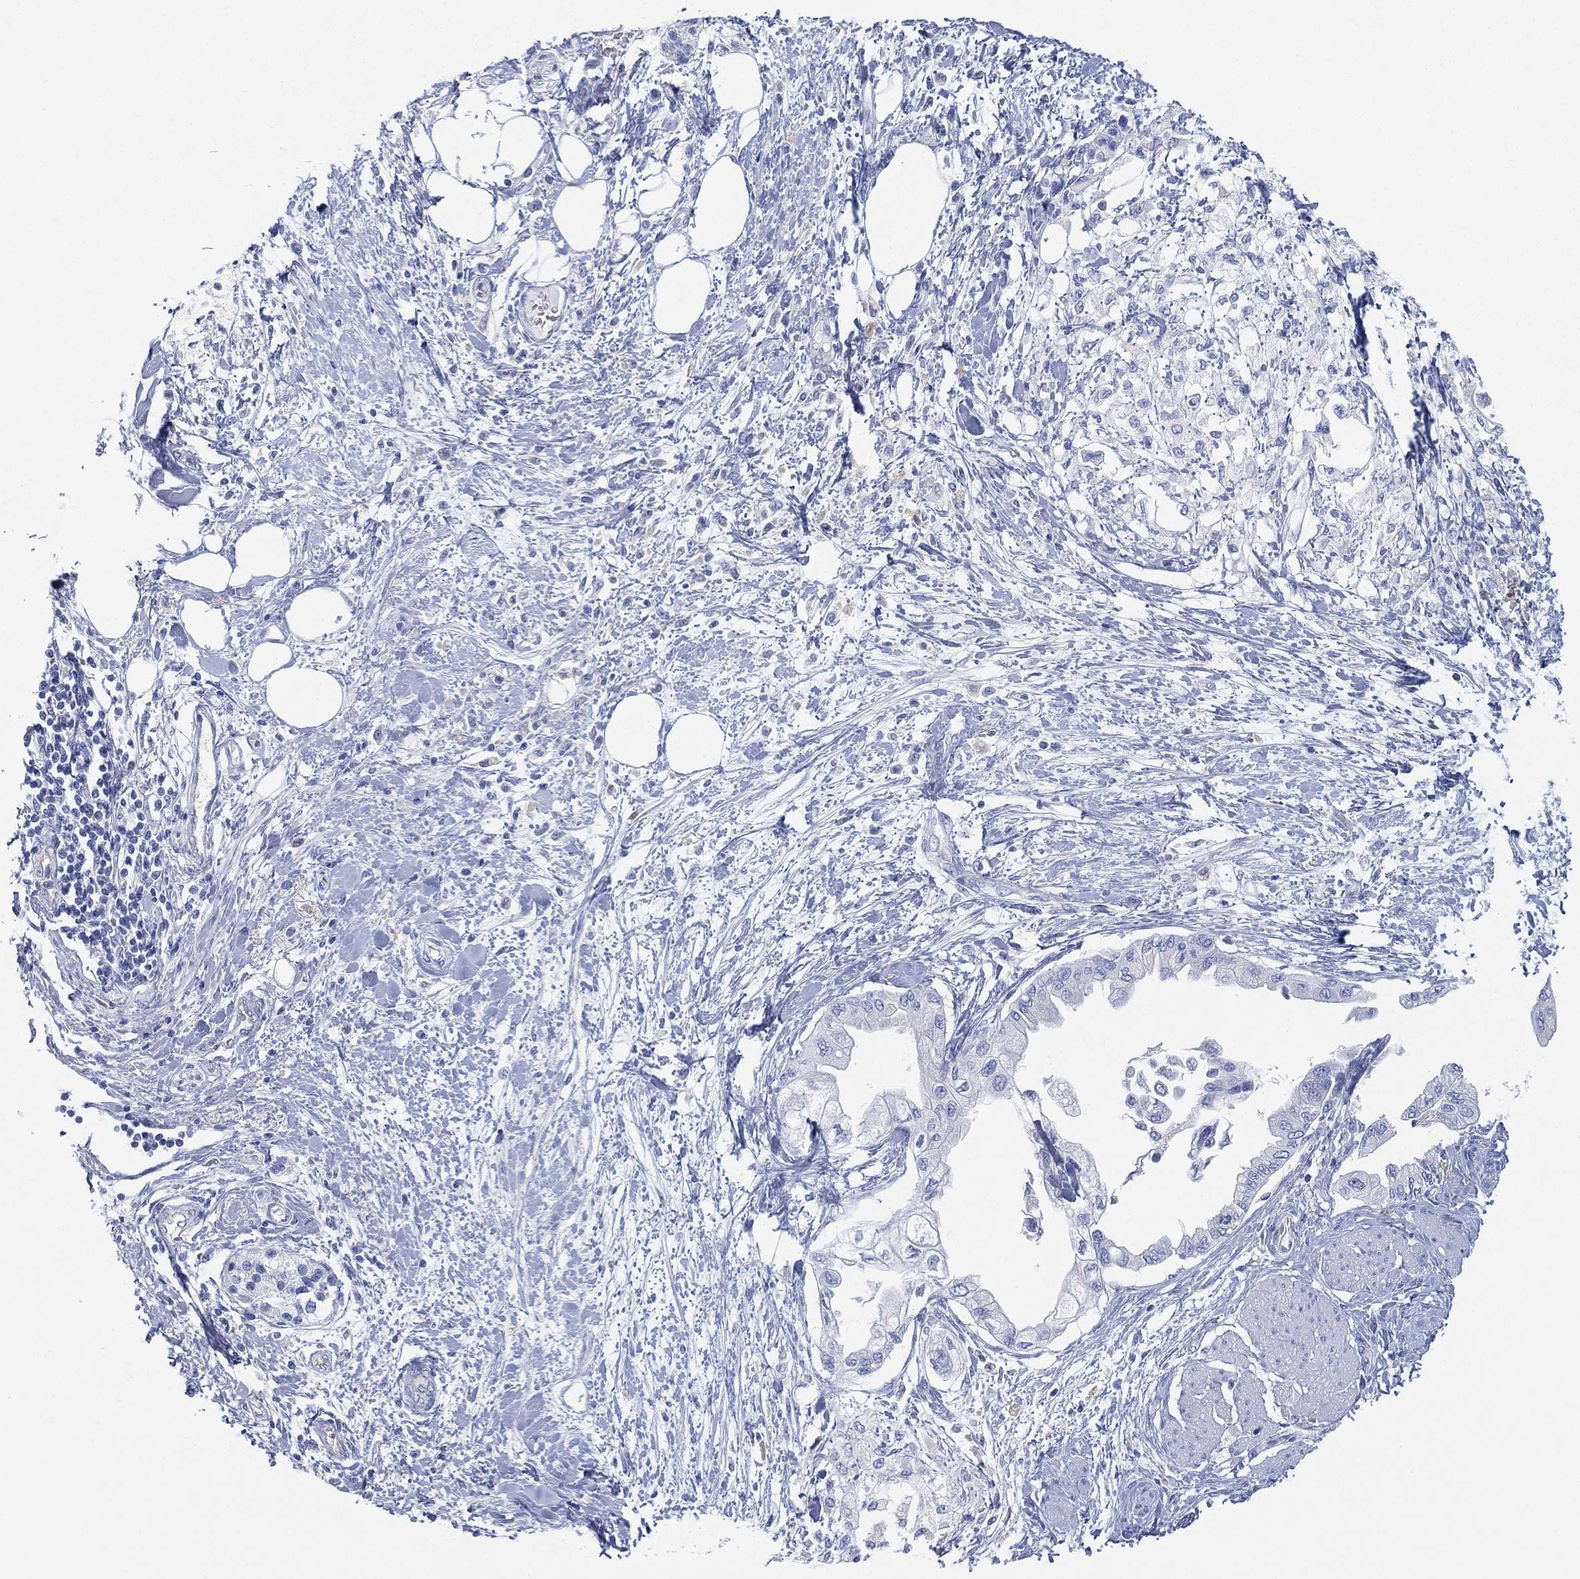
{"staining": {"intensity": "negative", "quantity": "none", "location": "none"}, "tissue": "pancreatic cancer", "cell_type": "Tumor cells", "image_type": "cancer", "snomed": [{"axis": "morphology", "description": "Normal tissue, NOS"}, {"axis": "morphology", "description": "Adenocarcinoma, NOS"}, {"axis": "topography", "description": "Pancreas"}, {"axis": "topography", "description": "Duodenum"}], "caption": "Tumor cells show no significant positivity in pancreatic adenocarcinoma.", "gene": "GPR61", "patient": {"sex": "female", "age": 60}}